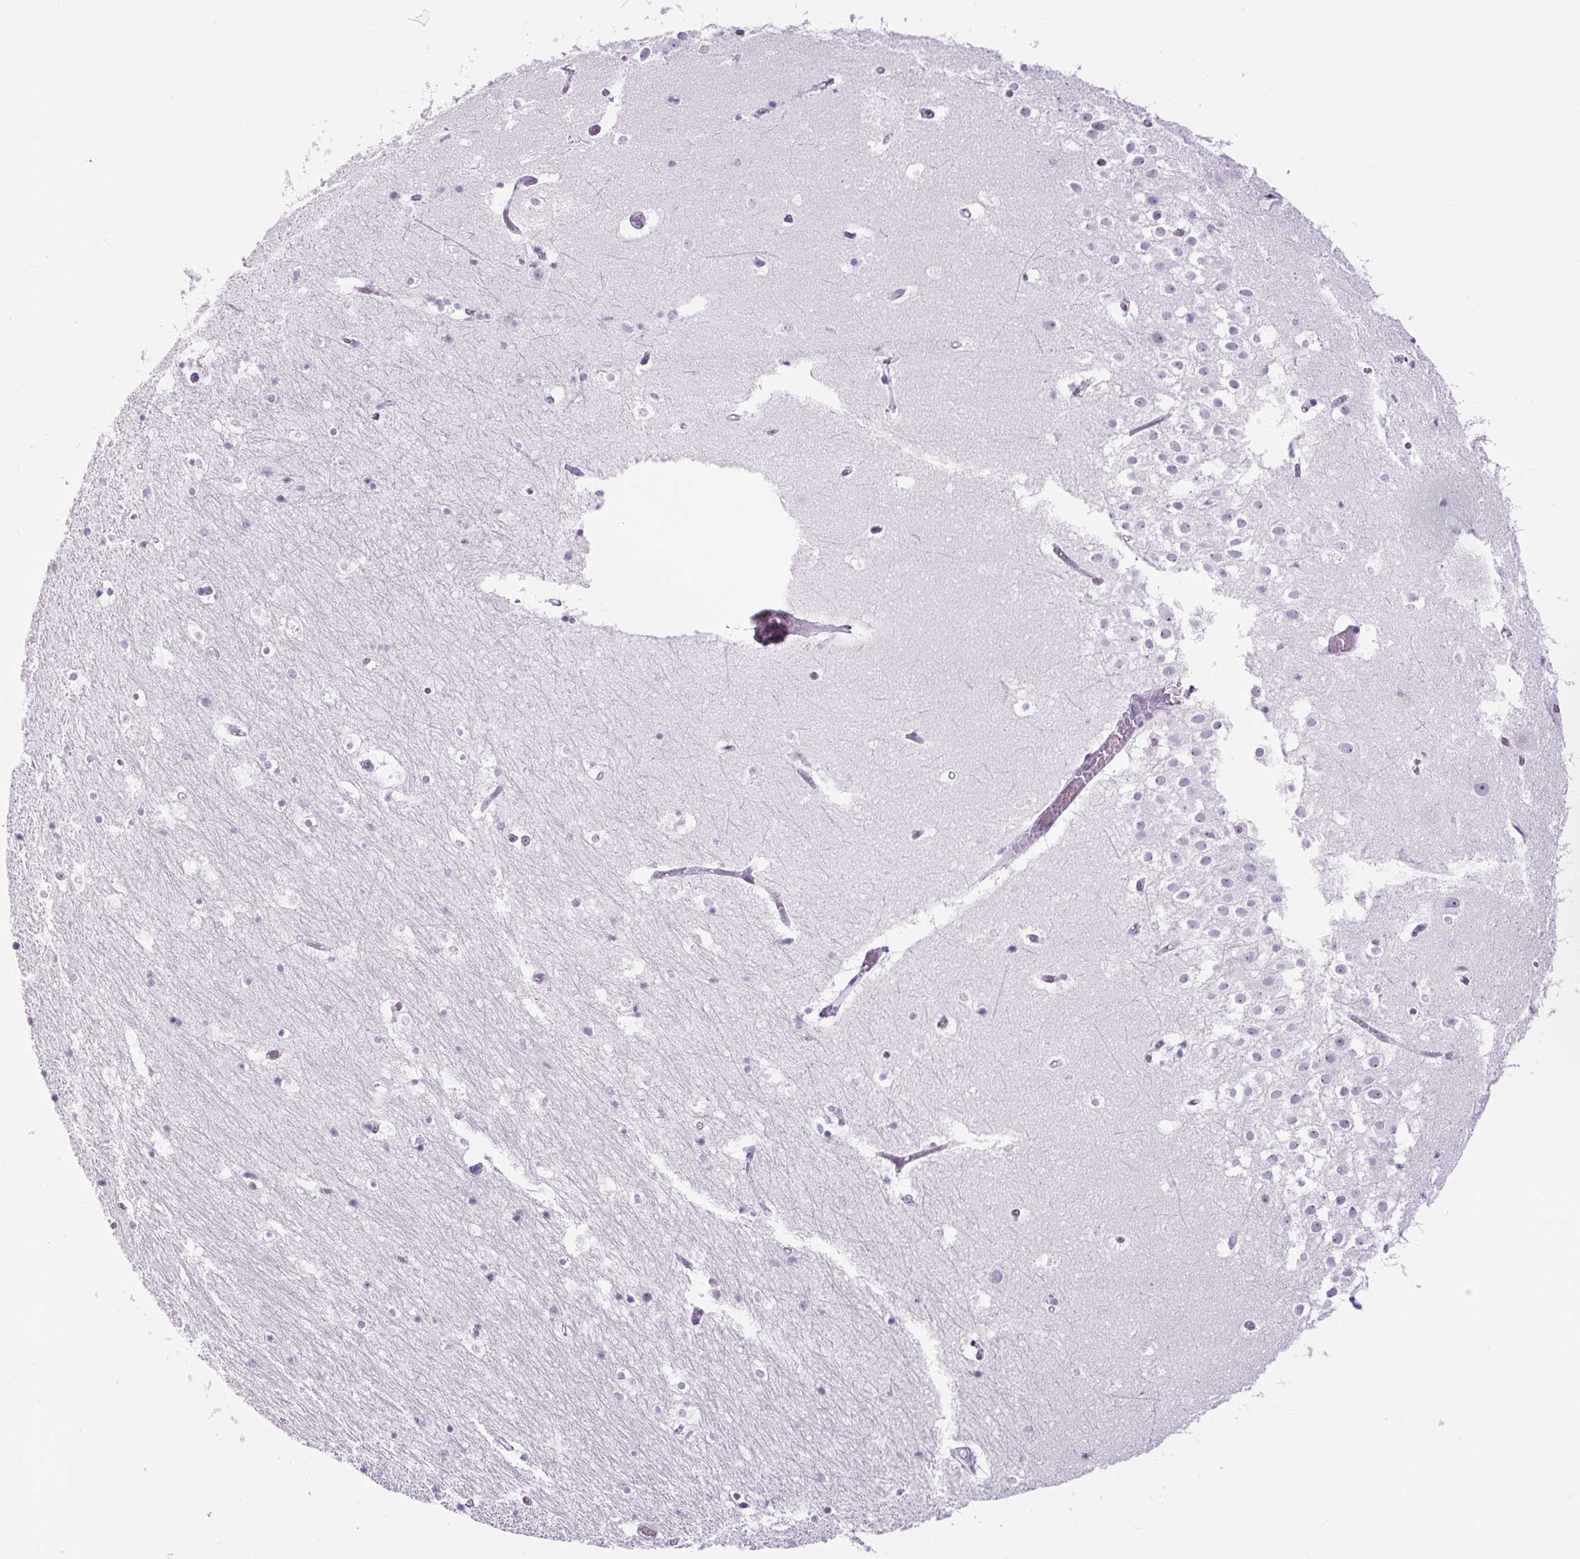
{"staining": {"intensity": "negative", "quantity": "none", "location": "none"}, "tissue": "hippocampus", "cell_type": "Glial cells", "image_type": "normal", "snomed": [{"axis": "morphology", "description": "Normal tissue, NOS"}, {"axis": "topography", "description": "Hippocampus"}], "caption": "Immunohistochemistry image of unremarkable hippocampus: hippocampus stained with DAB shows no significant protein positivity in glial cells.", "gene": "TMEM151B", "patient": {"sex": "female", "age": 52}}